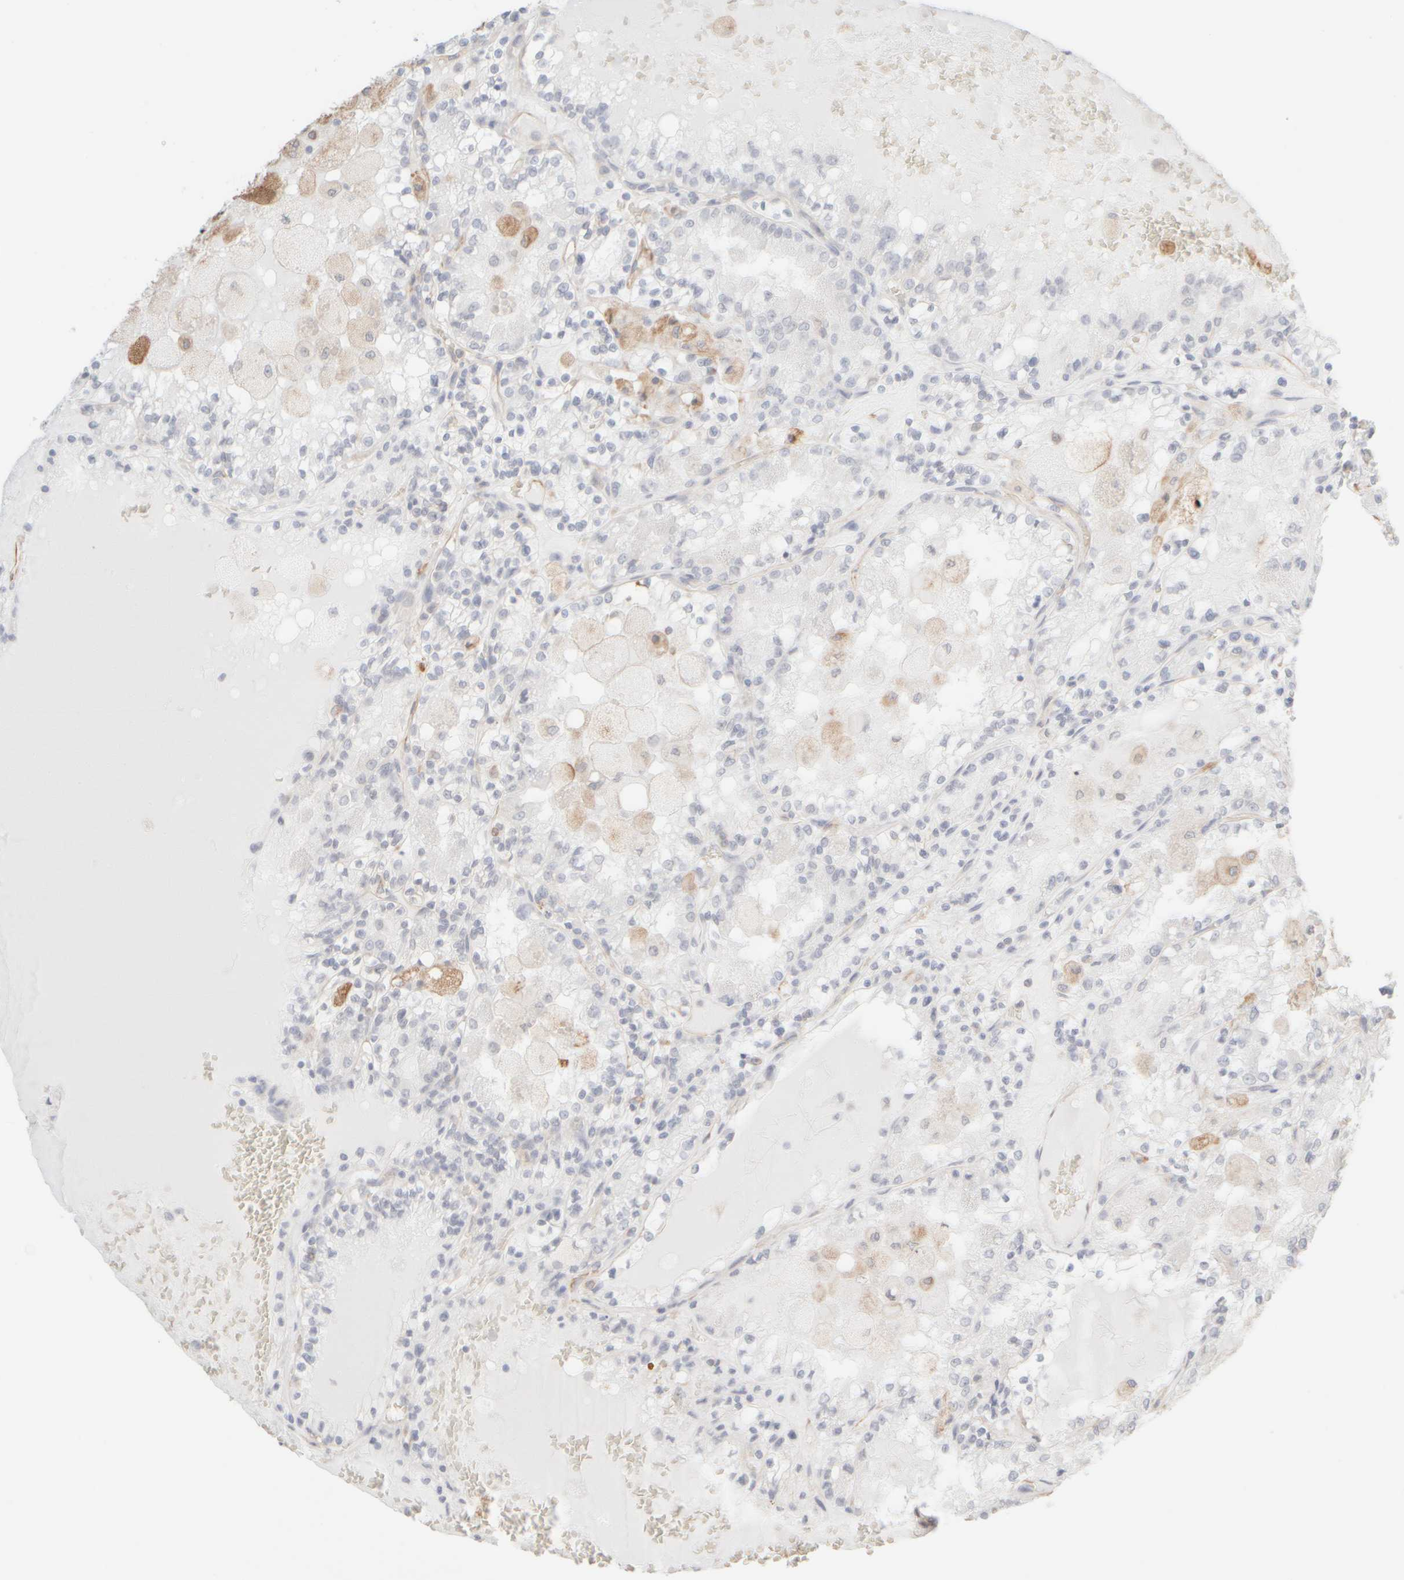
{"staining": {"intensity": "negative", "quantity": "none", "location": "none"}, "tissue": "renal cancer", "cell_type": "Tumor cells", "image_type": "cancer", "snomed": [{"axis": "morphology", "description": "Adenocarcinoma, NOS"}, {"axis": "topography", "description": "Kidney"}], "caption": "This is a histopathology image of immunohistochemistry (IHC) staining of renal cancer, which shows no positivity in tumor cells. Nuclei are stained in blue.", "gene": "KRT15", "patient": {"sex": "female", "age": 56}}